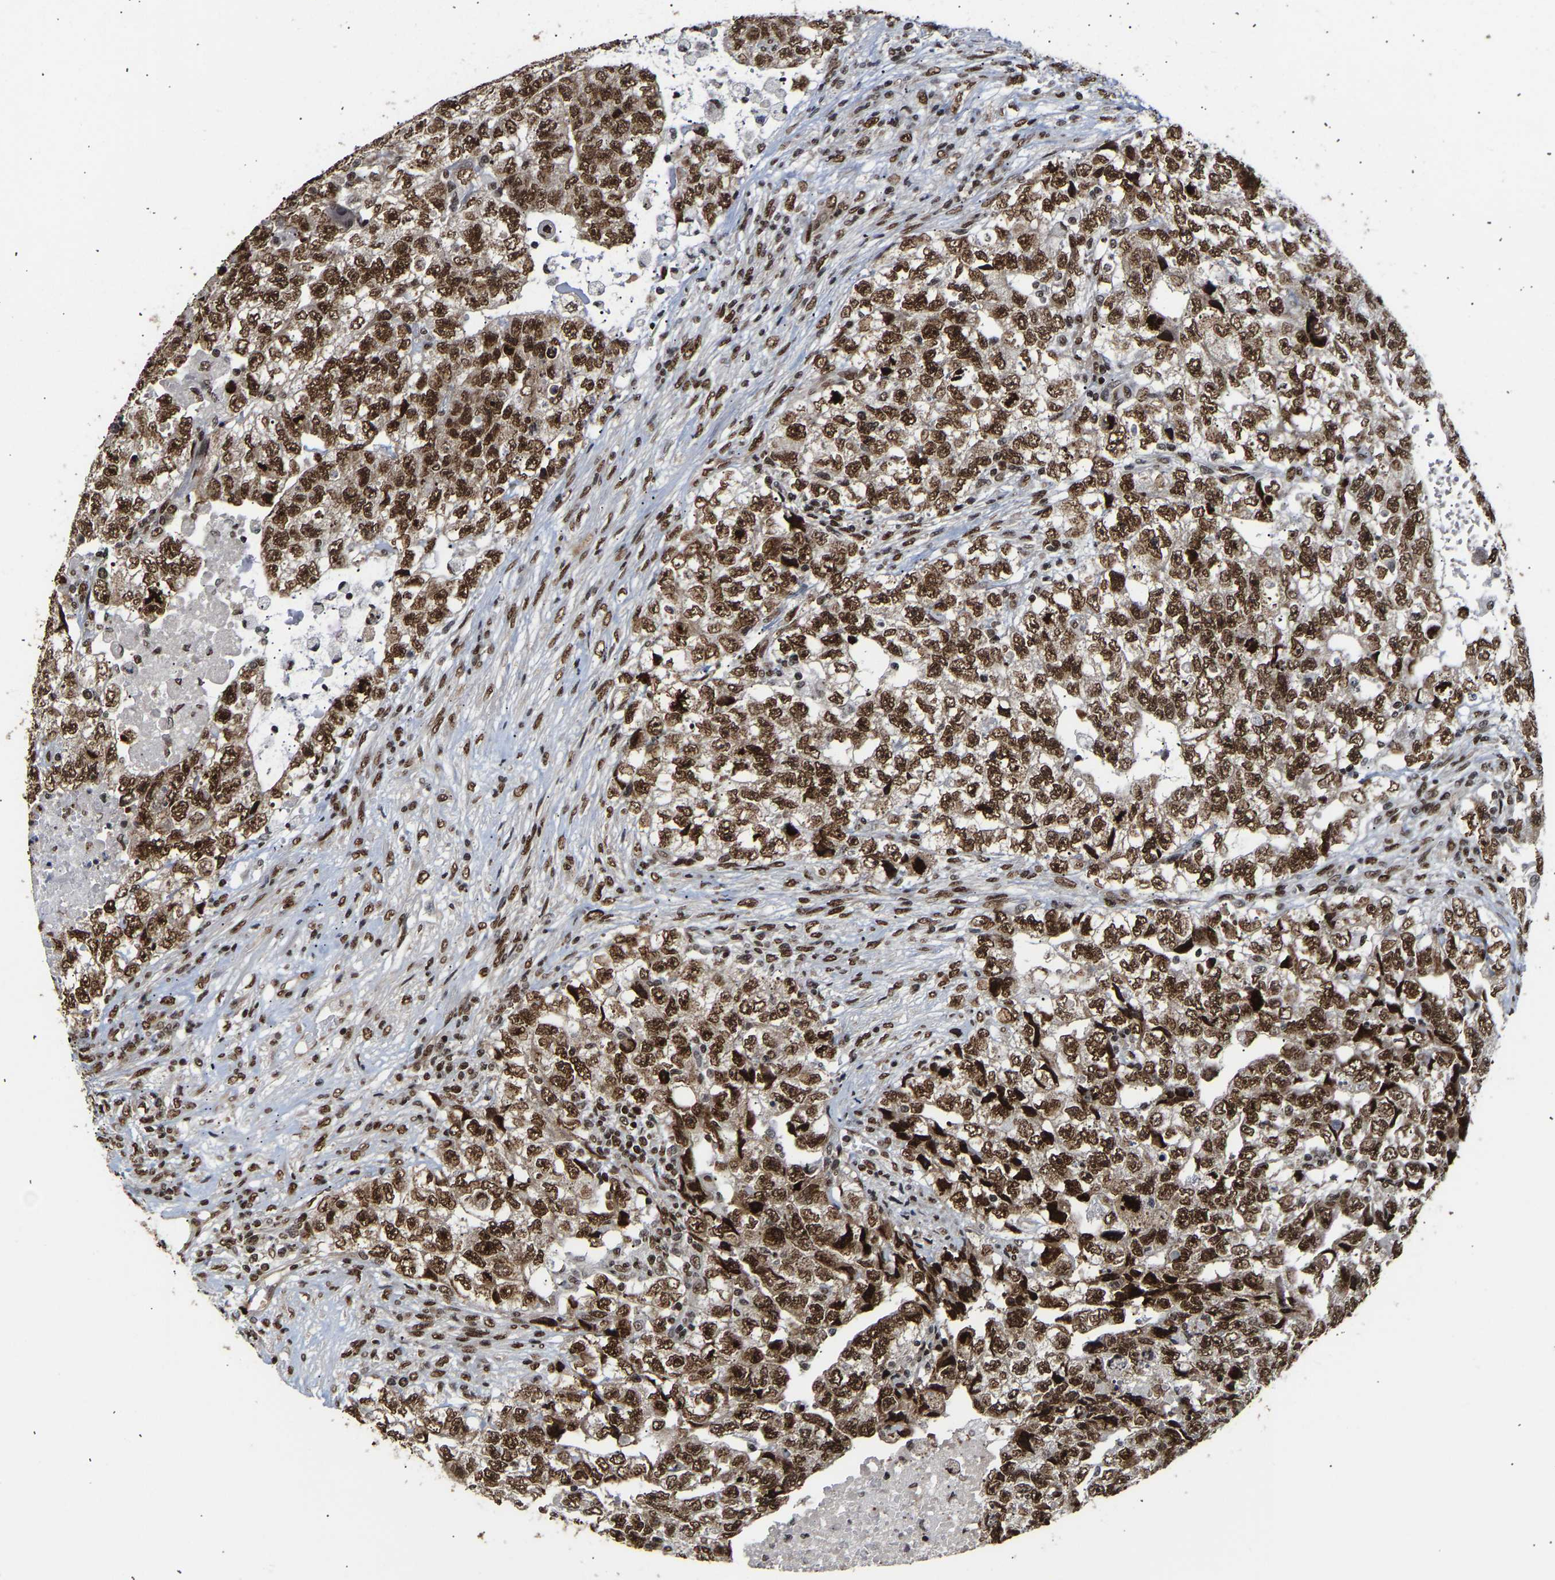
{"staining": {"intensity": "strong", "quantity": ">75%", "location": "nuclear"}, "tissue": "testis cancer", "cell_type": "Tumor cells", "image_type": "cancer", "snomed": [{"axis": "morphology", "description": "Carcinoma, Embryonal, NOS"}, {"axis": "topography", "description": "Testis"}], "caption": "About >75% of tumor cells in testis embryonal carcinoma reveal strong nuclear protein staining as visualized by brown immunohistochemical staining.", "gene": "PSIP1", "patient": {"sex": "male", "age": 36}}